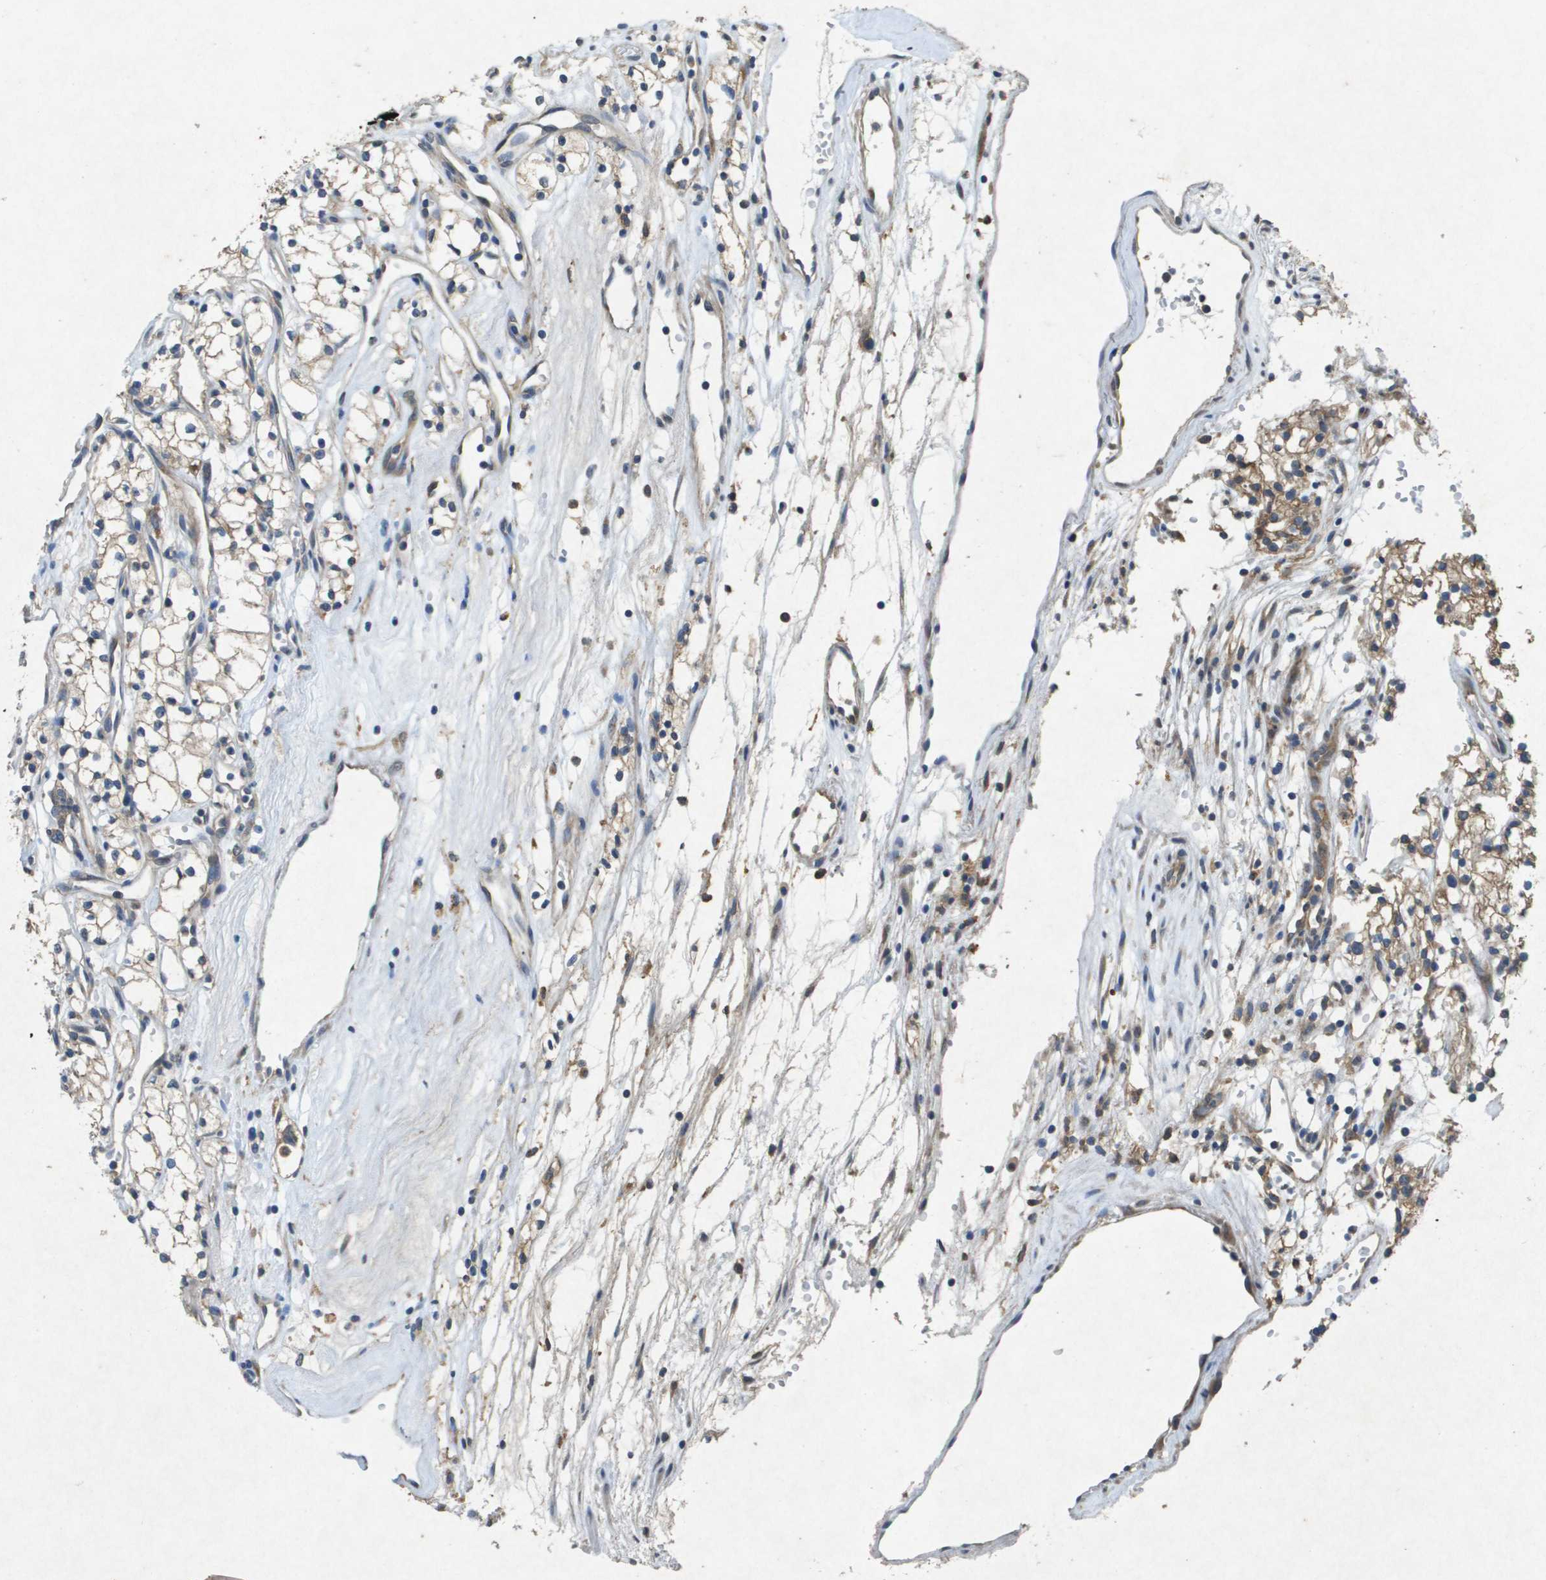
{"staining": {"intensity": "moderate", "quantity": ">75%", "location": "cytoplasmic/membranous"}, "tissue": "renal cancer", "cell_type": "Tumor cells", "image_type": "cancer", "snomed": [{"axis": "morphology", "description": "Adenocarcinoma, NOS"}, {"axis": "topography", "description": "Kidney"}], "caption": "Immunohistochemical staining of renal cancer shows medium levels of moderate cytoplasmic/membranous expression in about >75% of tumor cells.", "gene": "PTPRT", "patient": {"sex": "male", "age": 59}}